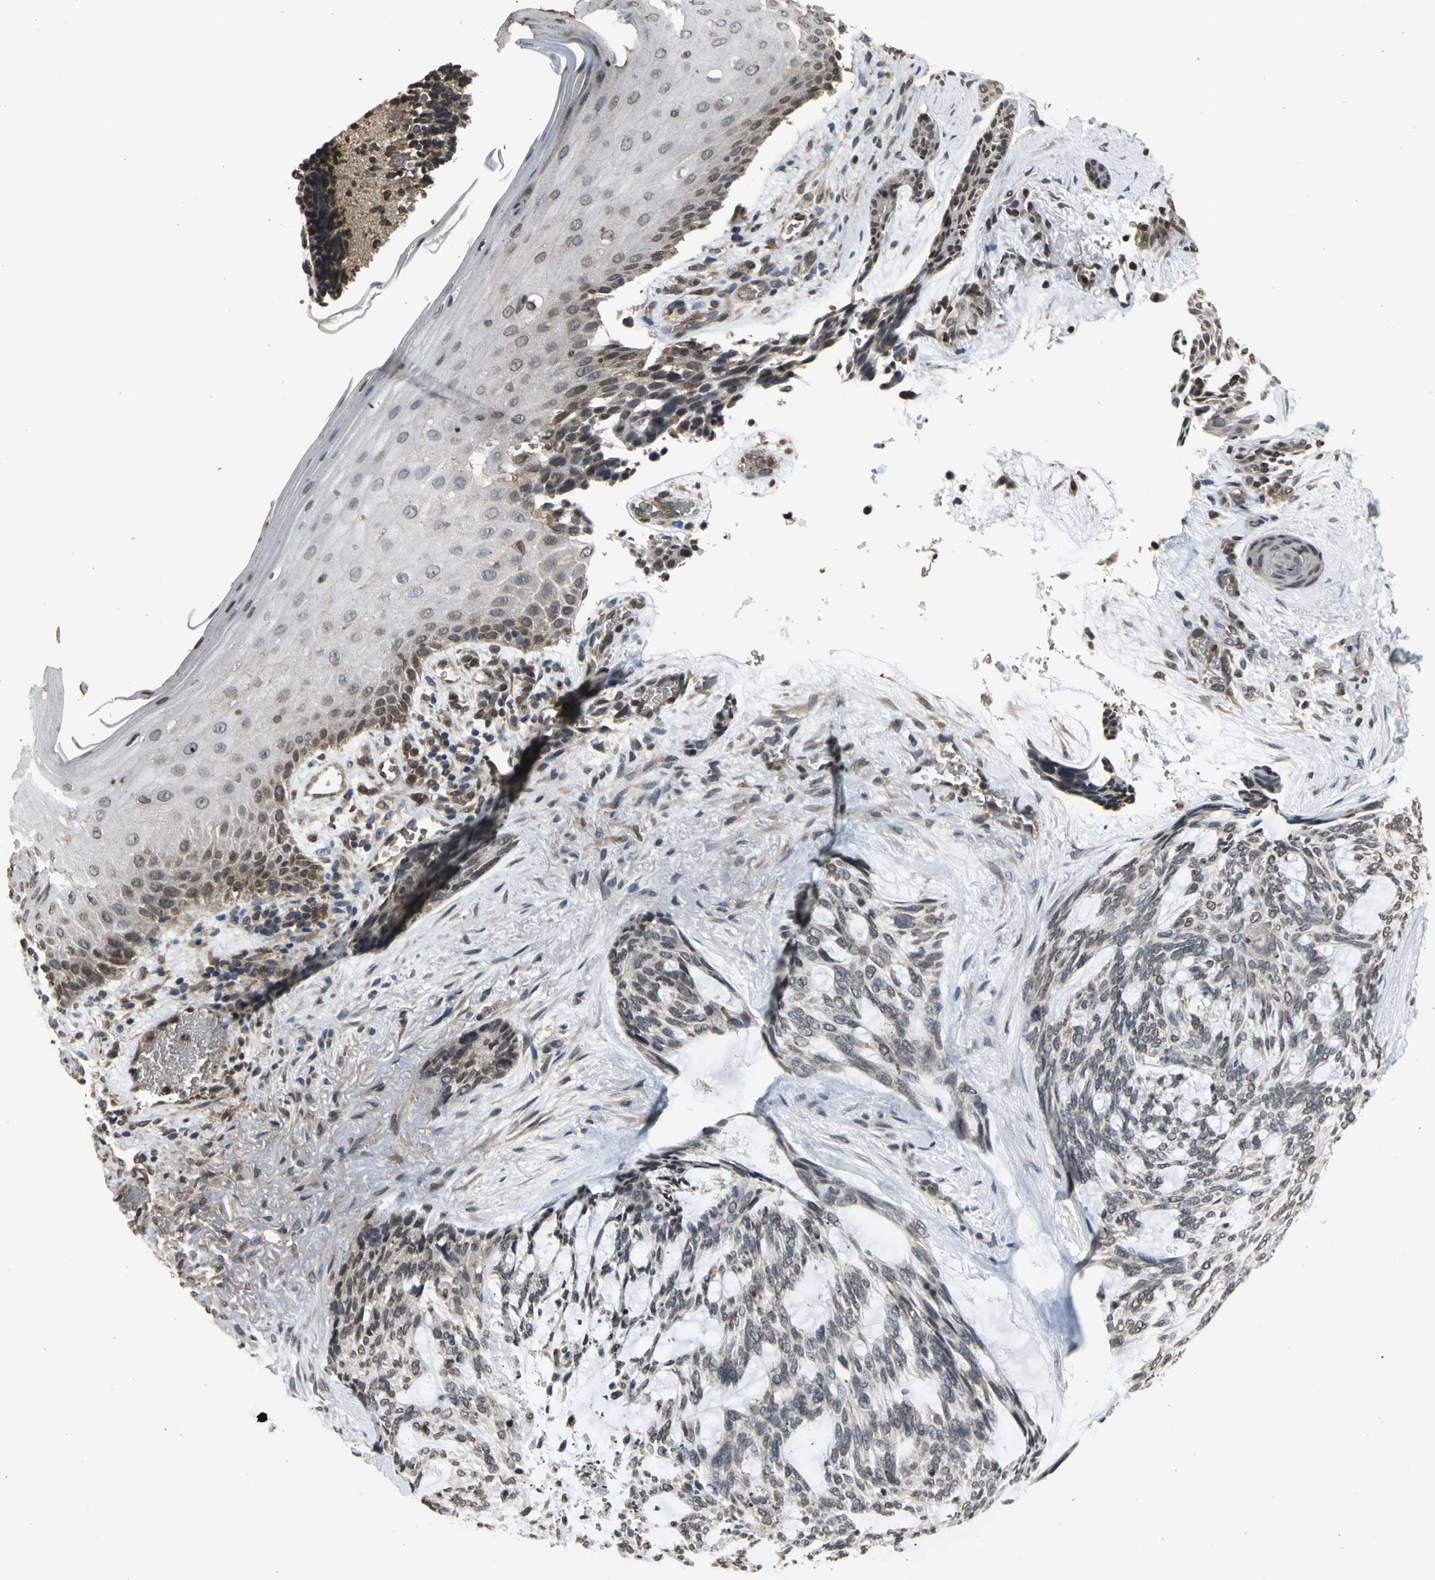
{"staining": {"intensity": "moderate", "quantity": ">75%", "location": "cytoplasmic/membranous,nuclear"}, "tissue": "skin cancer", "cell_type": "Tumor cells", "image_type": "cancer", "snomed": [{"axis": "morphology", "description": "Normal tissue, NOS"}, {"axis": "morphology", "description": "Basal cell carcinoma"}, {"axis": "topography", "description": "Skin"}], "caption": "Skin basal cell carcinoma tissue demonstrates moderate cytoplasmic/membranous and nuclear positivity in approximately >75% of tumor cells, visualized by immunohistochemistry. Nuclei are stained in blue.", "gene": "AHR", "patient": {"sex": "female", "age": 71}}